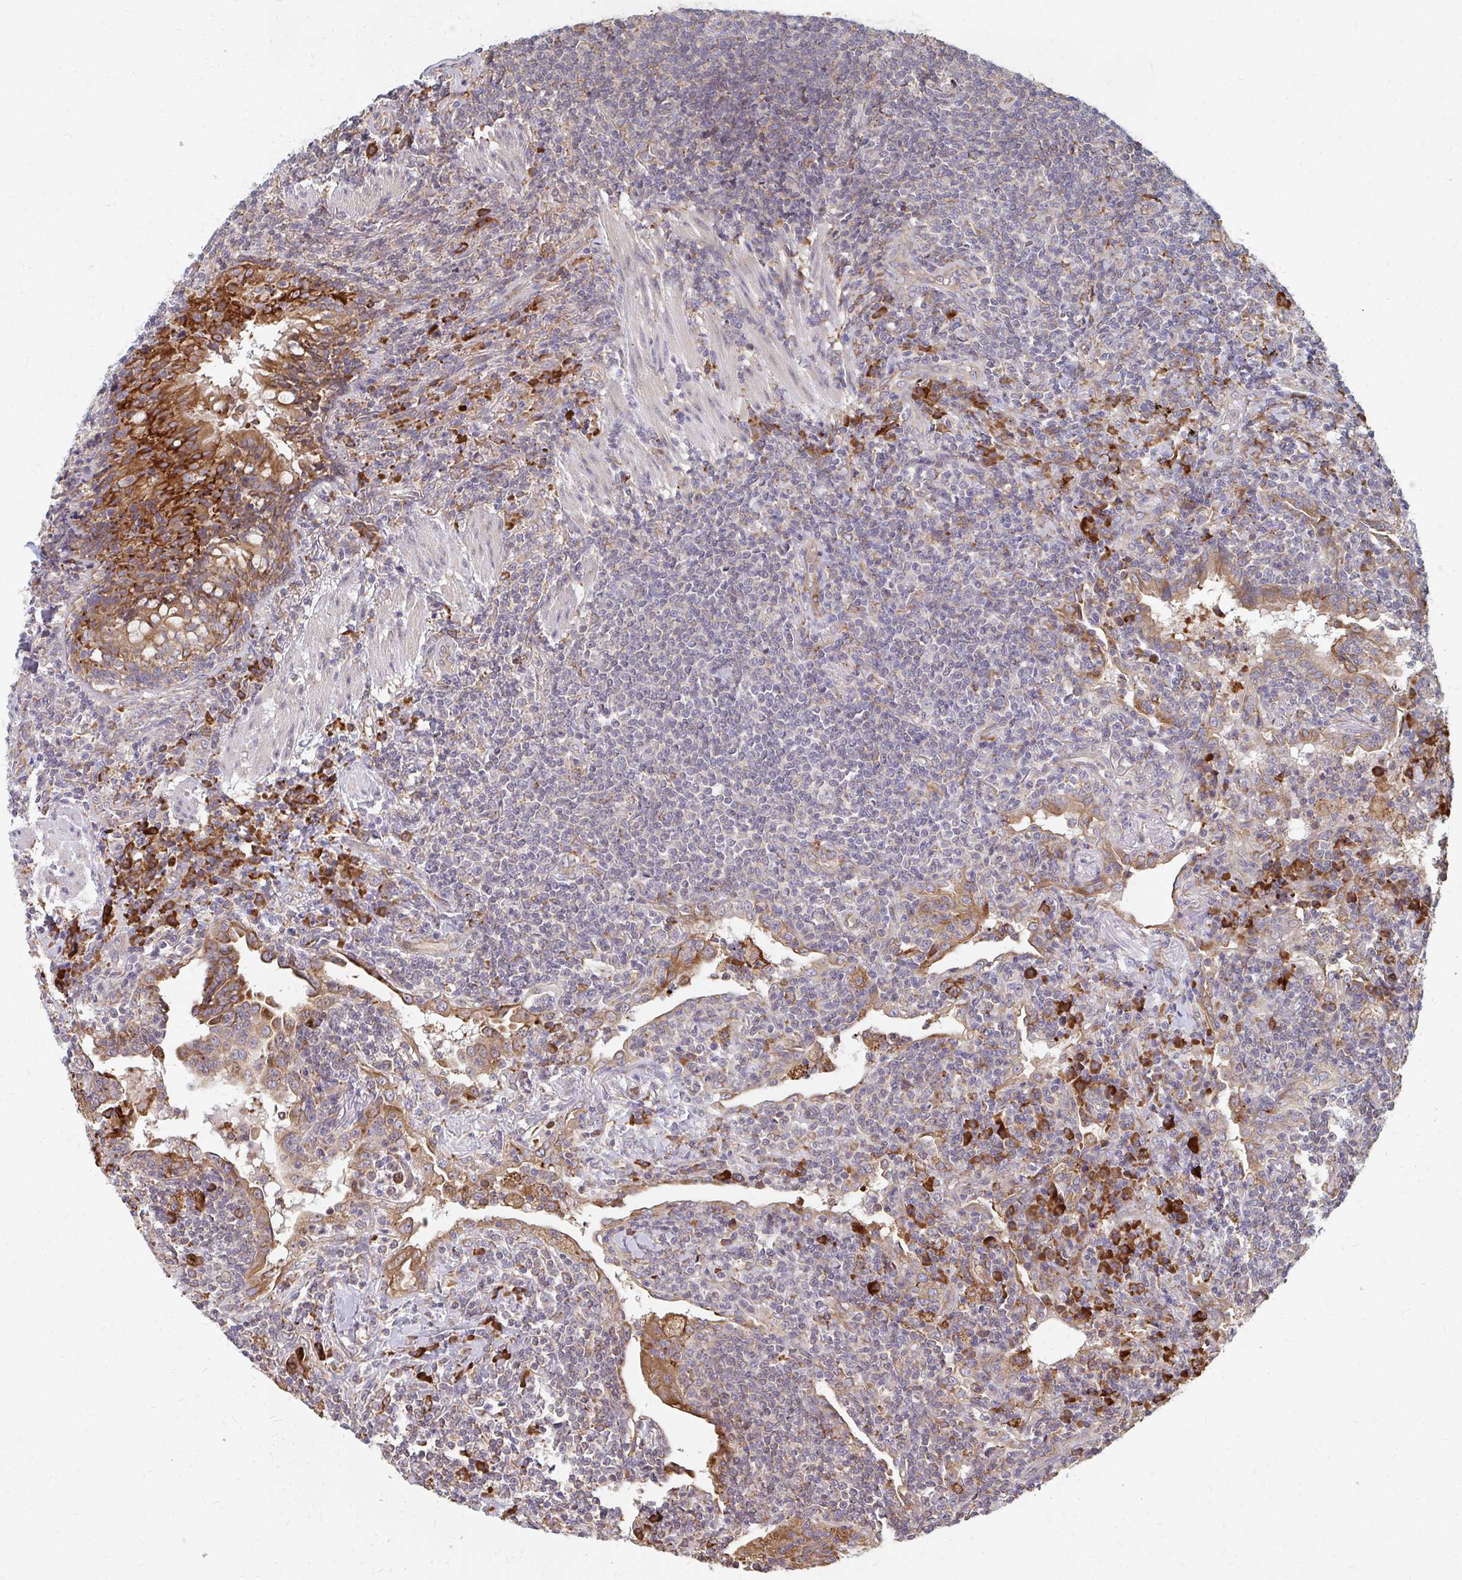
{"staining": {"intensity": "negative", "quantity": "none", "location": "none"}, "tissue": "lymphoma", "cell_type": "Tumor cells", "image_type": "cancer", "snomed": [{"axis": "morphology", "description": "Malignant lymphoma, non-Hodgkin's type, Low grade"}, {"axis": "topography", "description": "Lung"}], "caption": "This is a photomicrograph of immunohistochemistry staining of lymphoma, which shows no expression in tumor cells.", "gene": "PPP1R13L", "patient": {"sex": "female", "age": 71}}